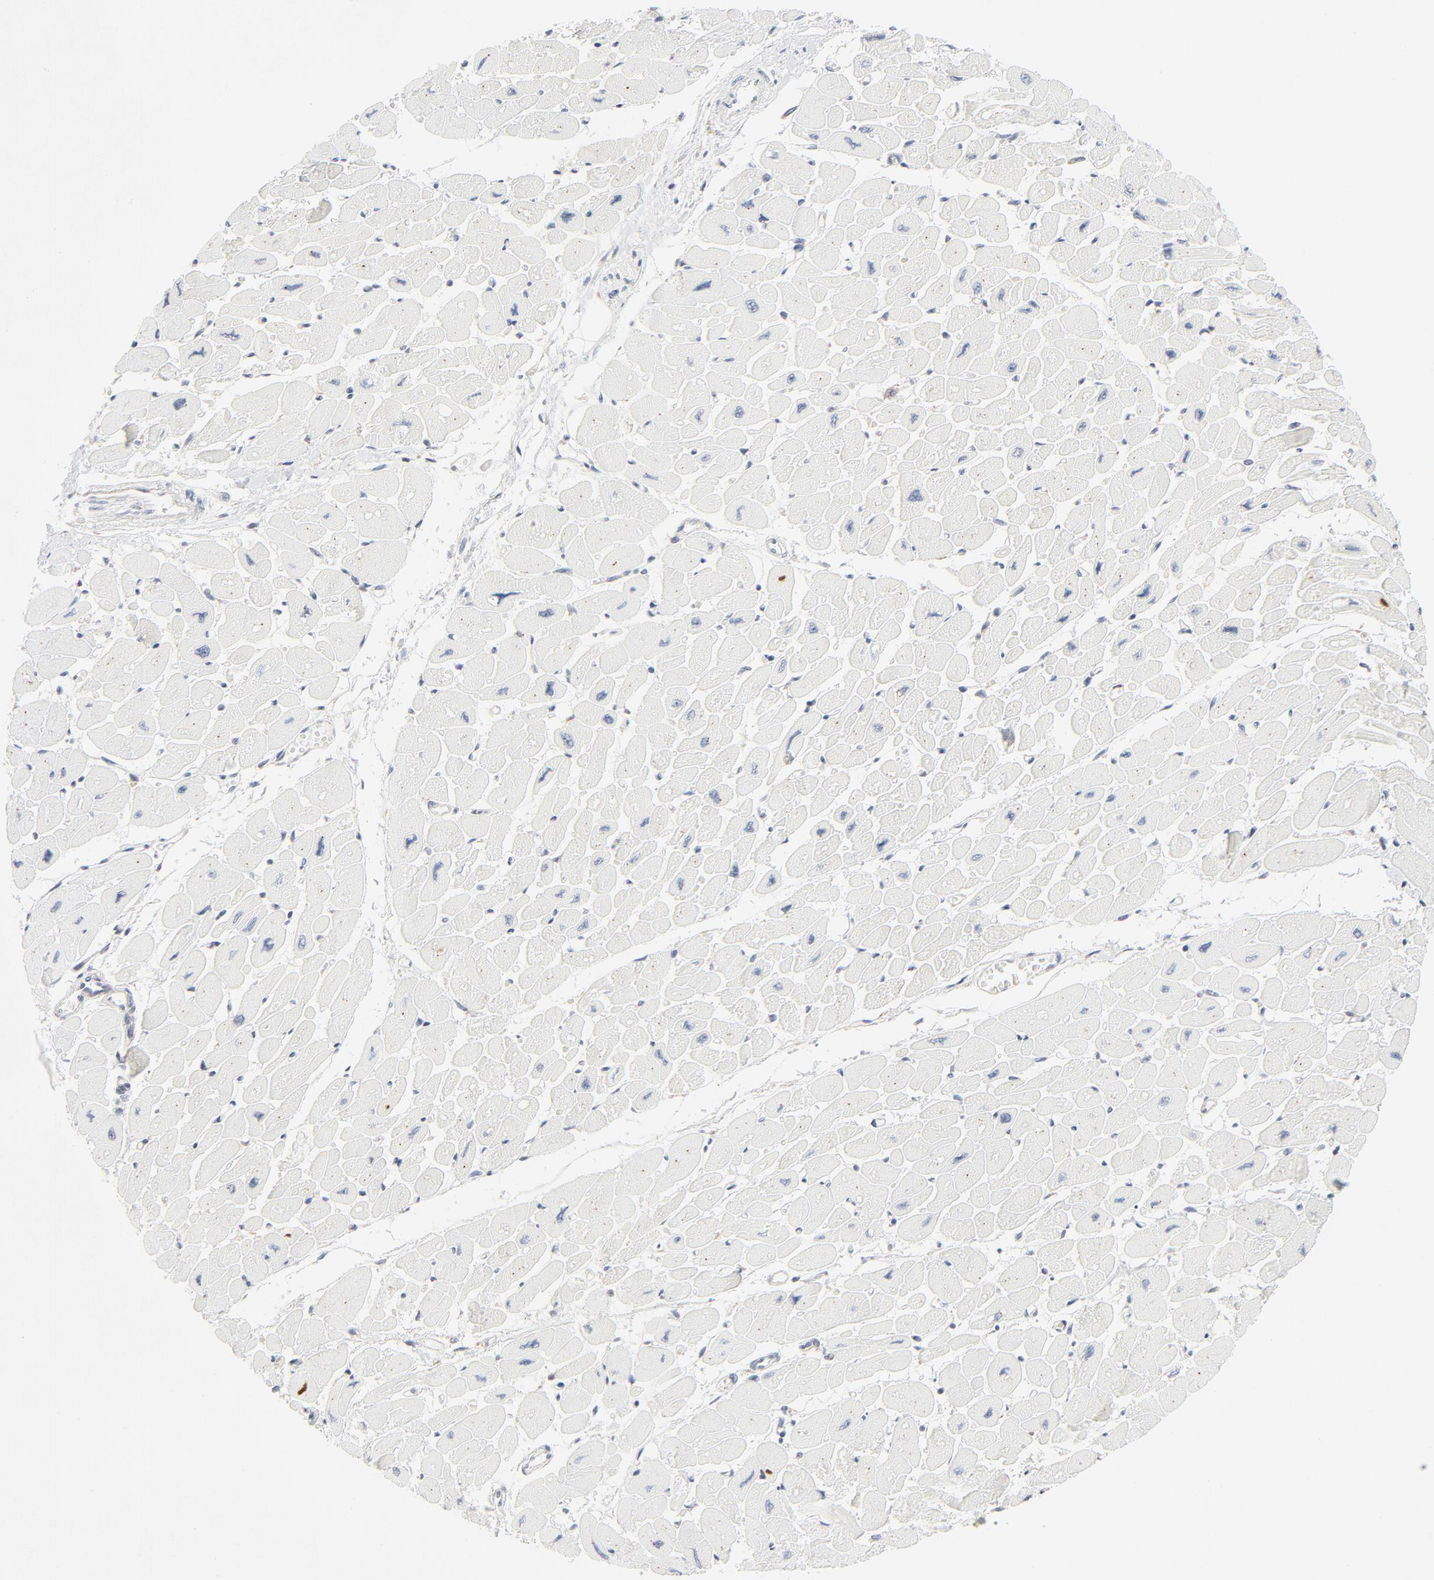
{"staining": {"intensity": "negative", "quantity": "none", "location": "none"}, "tissue": "heart muscle", "cell_type": "Cardiomyocytes", "image_type": "normal", "snomed": [{"axis": "morphology", "description": "Normal tissue, NOS"}, {"axis": "topography", "description": "Heart"}], "caption": "A micrograph of human heart muscle is negative for staining in cardiomyocytes.", "gene": "LRP6", "patient": {"sex": "female", "age": 54}}